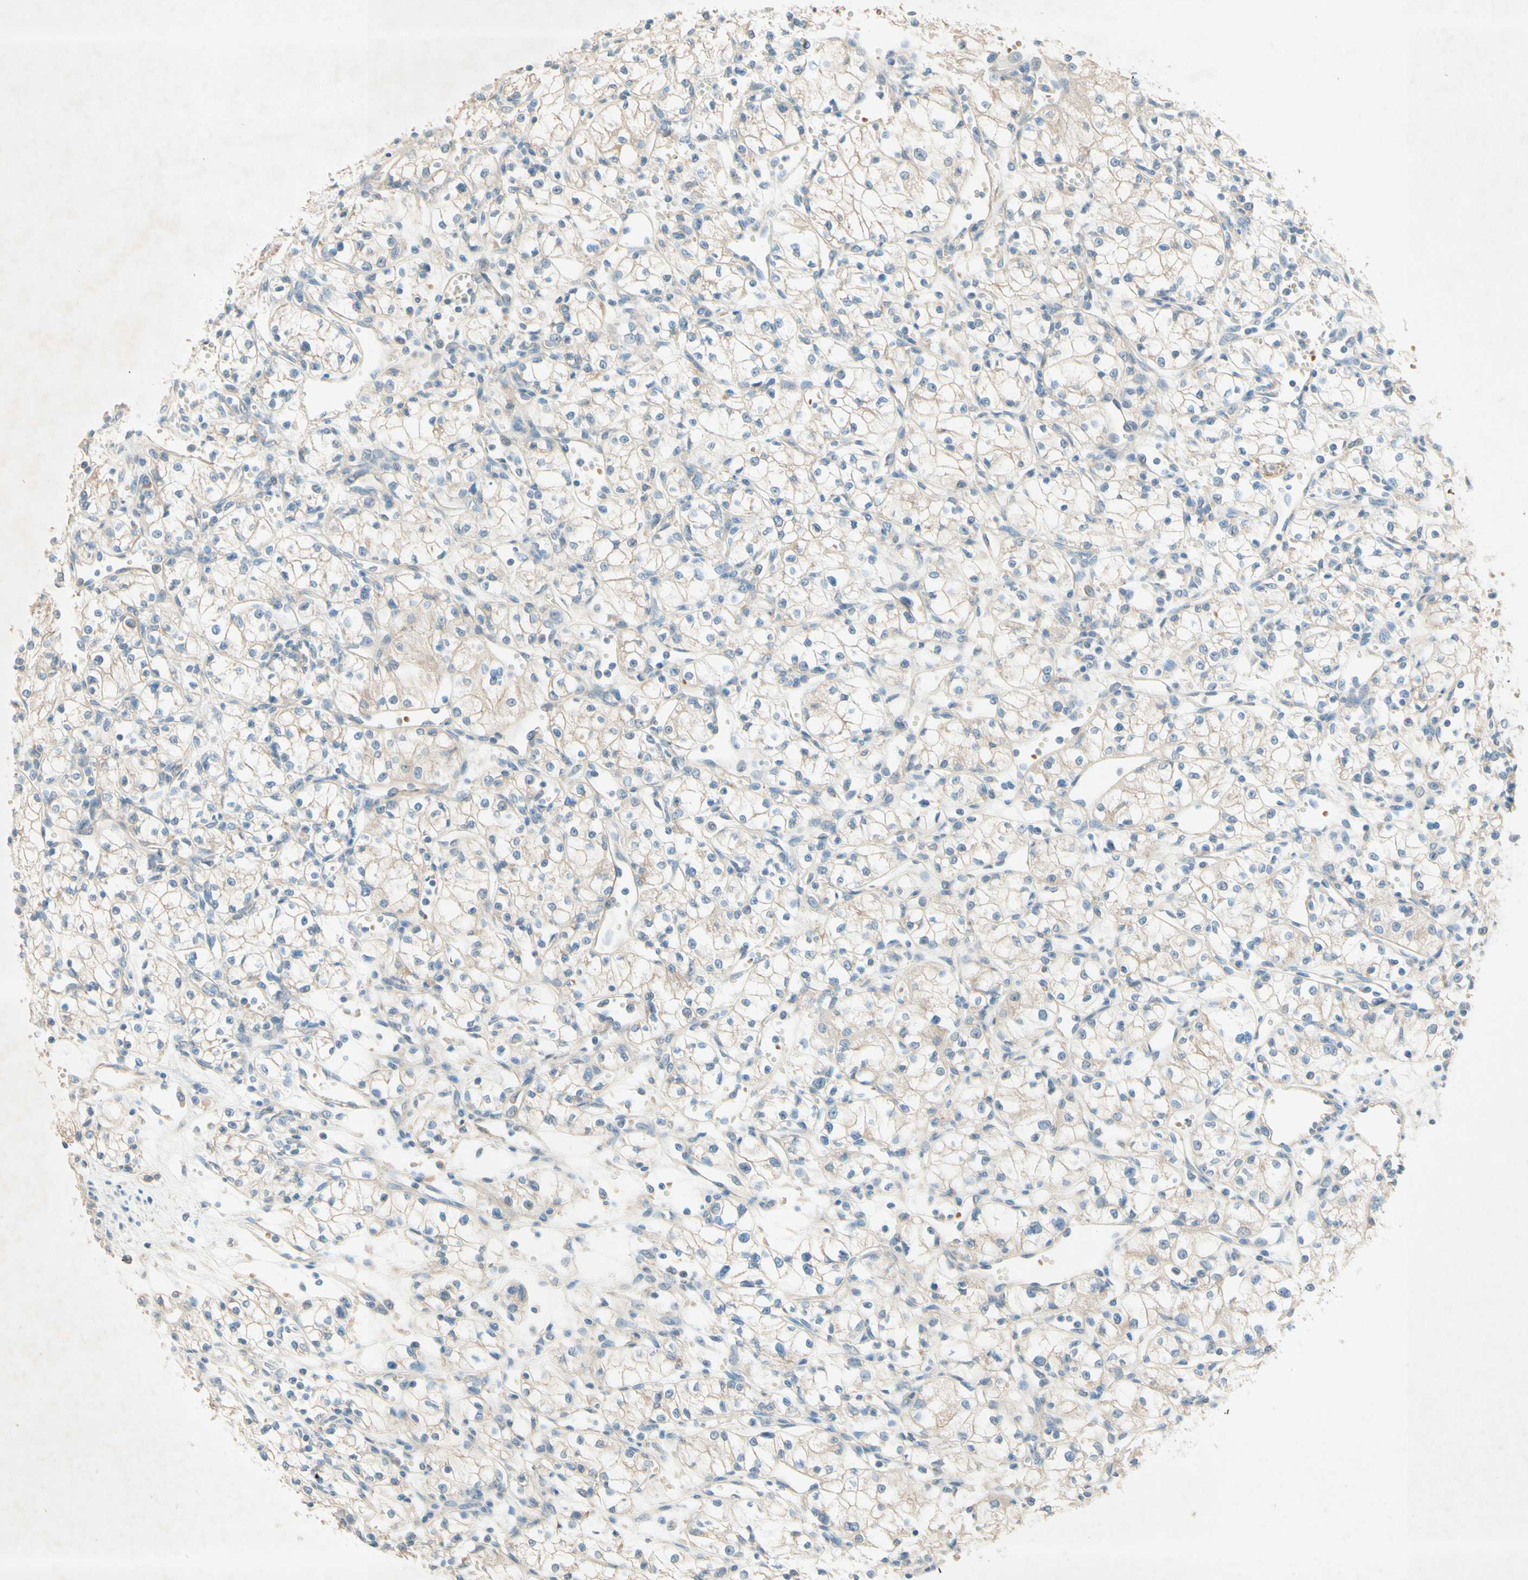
{"staining": {"intensity": "negative", "quantity": "none", "location": "none"}, "tissue": "renal cancer", "cell_type": "Tumor cells", "image_type": "cancer", "snomed": [{"axis": "morphology", "description": "Normal tissue, NOS"}, {"axis": "morphology", "description": "Adenocarcinoma, NOS"}, {"axis": "topography", "description": "Kidney"}], "caption": "This is an IHC histopathology image of renal cancer. There is no staining in tumor cells.", "gene": "IL2", "patient": {"sex": "male", "age": 59}}